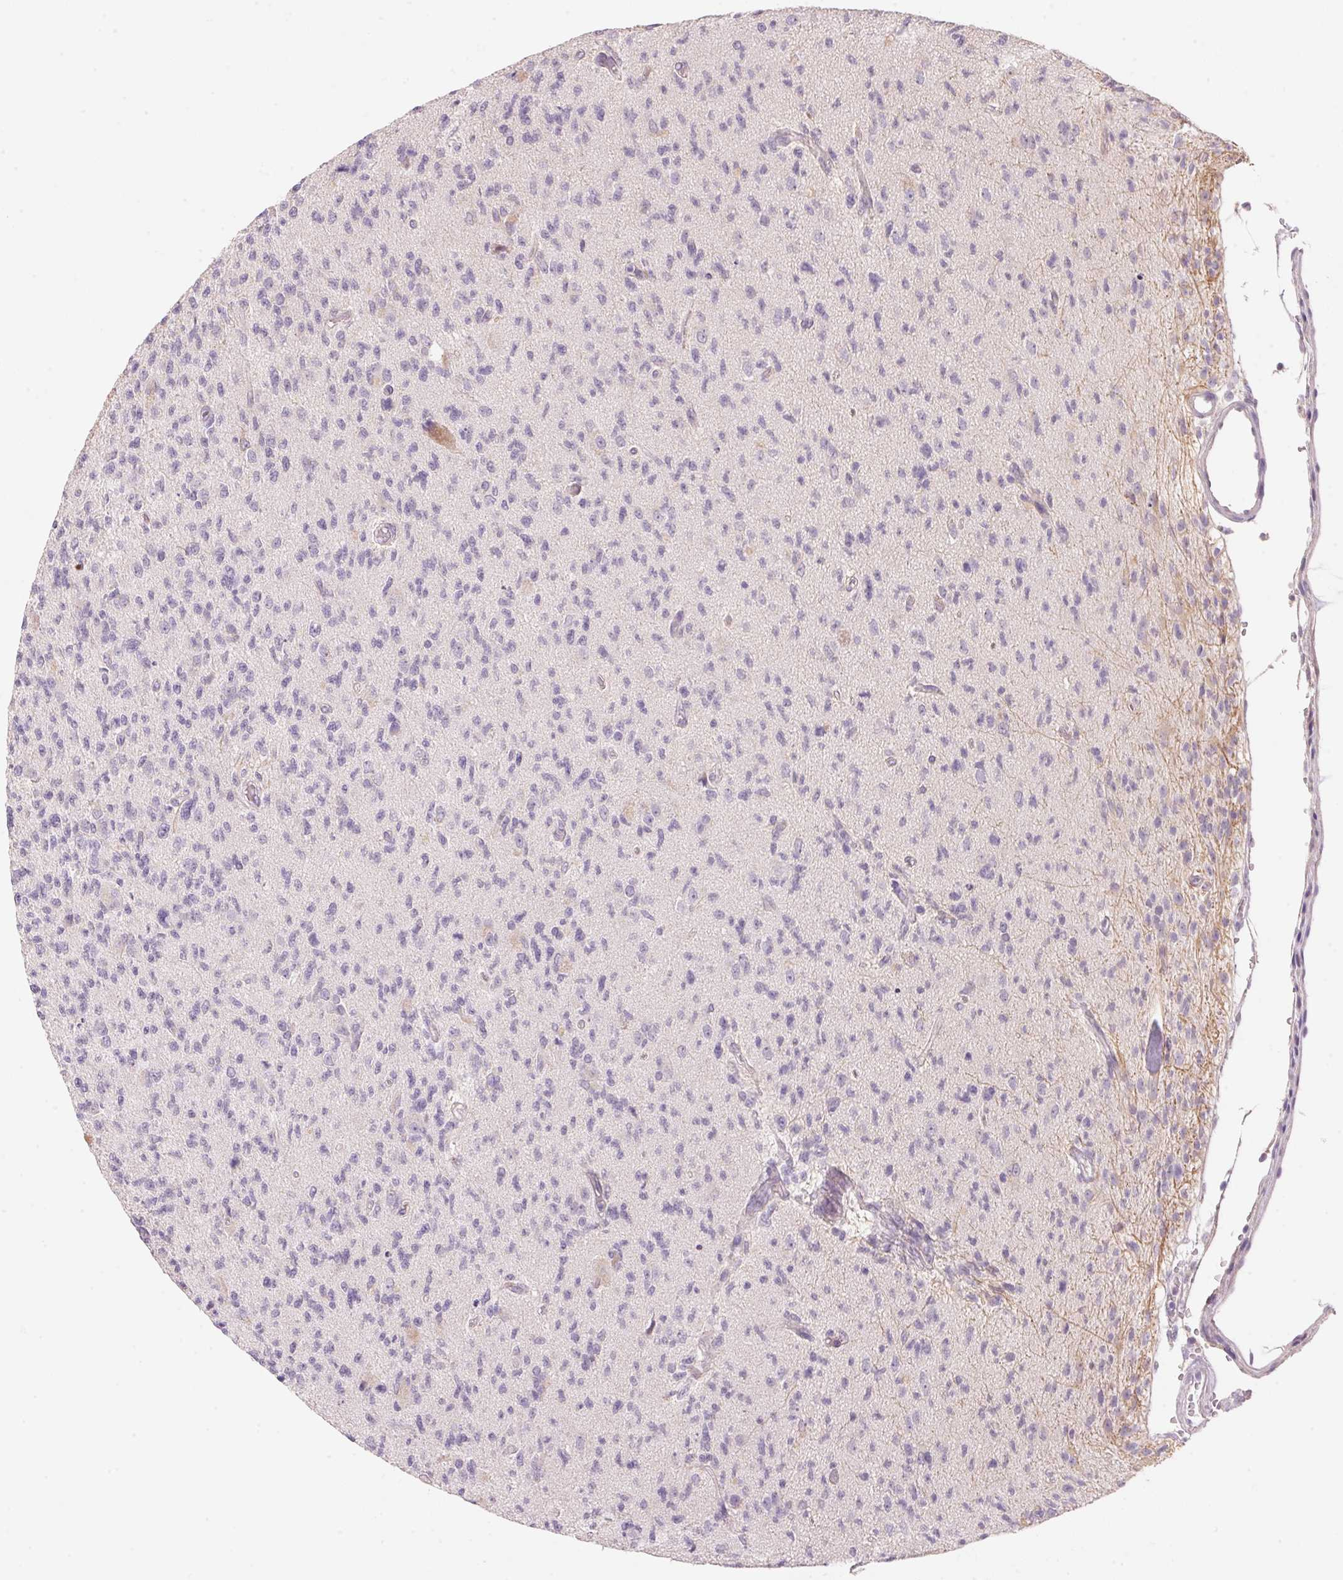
{"staining": {"intensity": "negative", "quantity": "none", "location": "none"}, "tissue": "glioma", "cell_type": "Tumor cells", "image_type": "cancer", "snomed": [{"axis": "morphology", "description": "Glioma, malignant, High grade"}, {"axis": "topography", "description": "Brain"}], "caption": "This micrograph is of glioma stained with immunohistochemistry to label a protein in brown with the nuclei are counter-stained blue. There is no positivity in tumor cells.", "gene": "CYP11B1", "patient": {"sex": "male", "age": 56}}